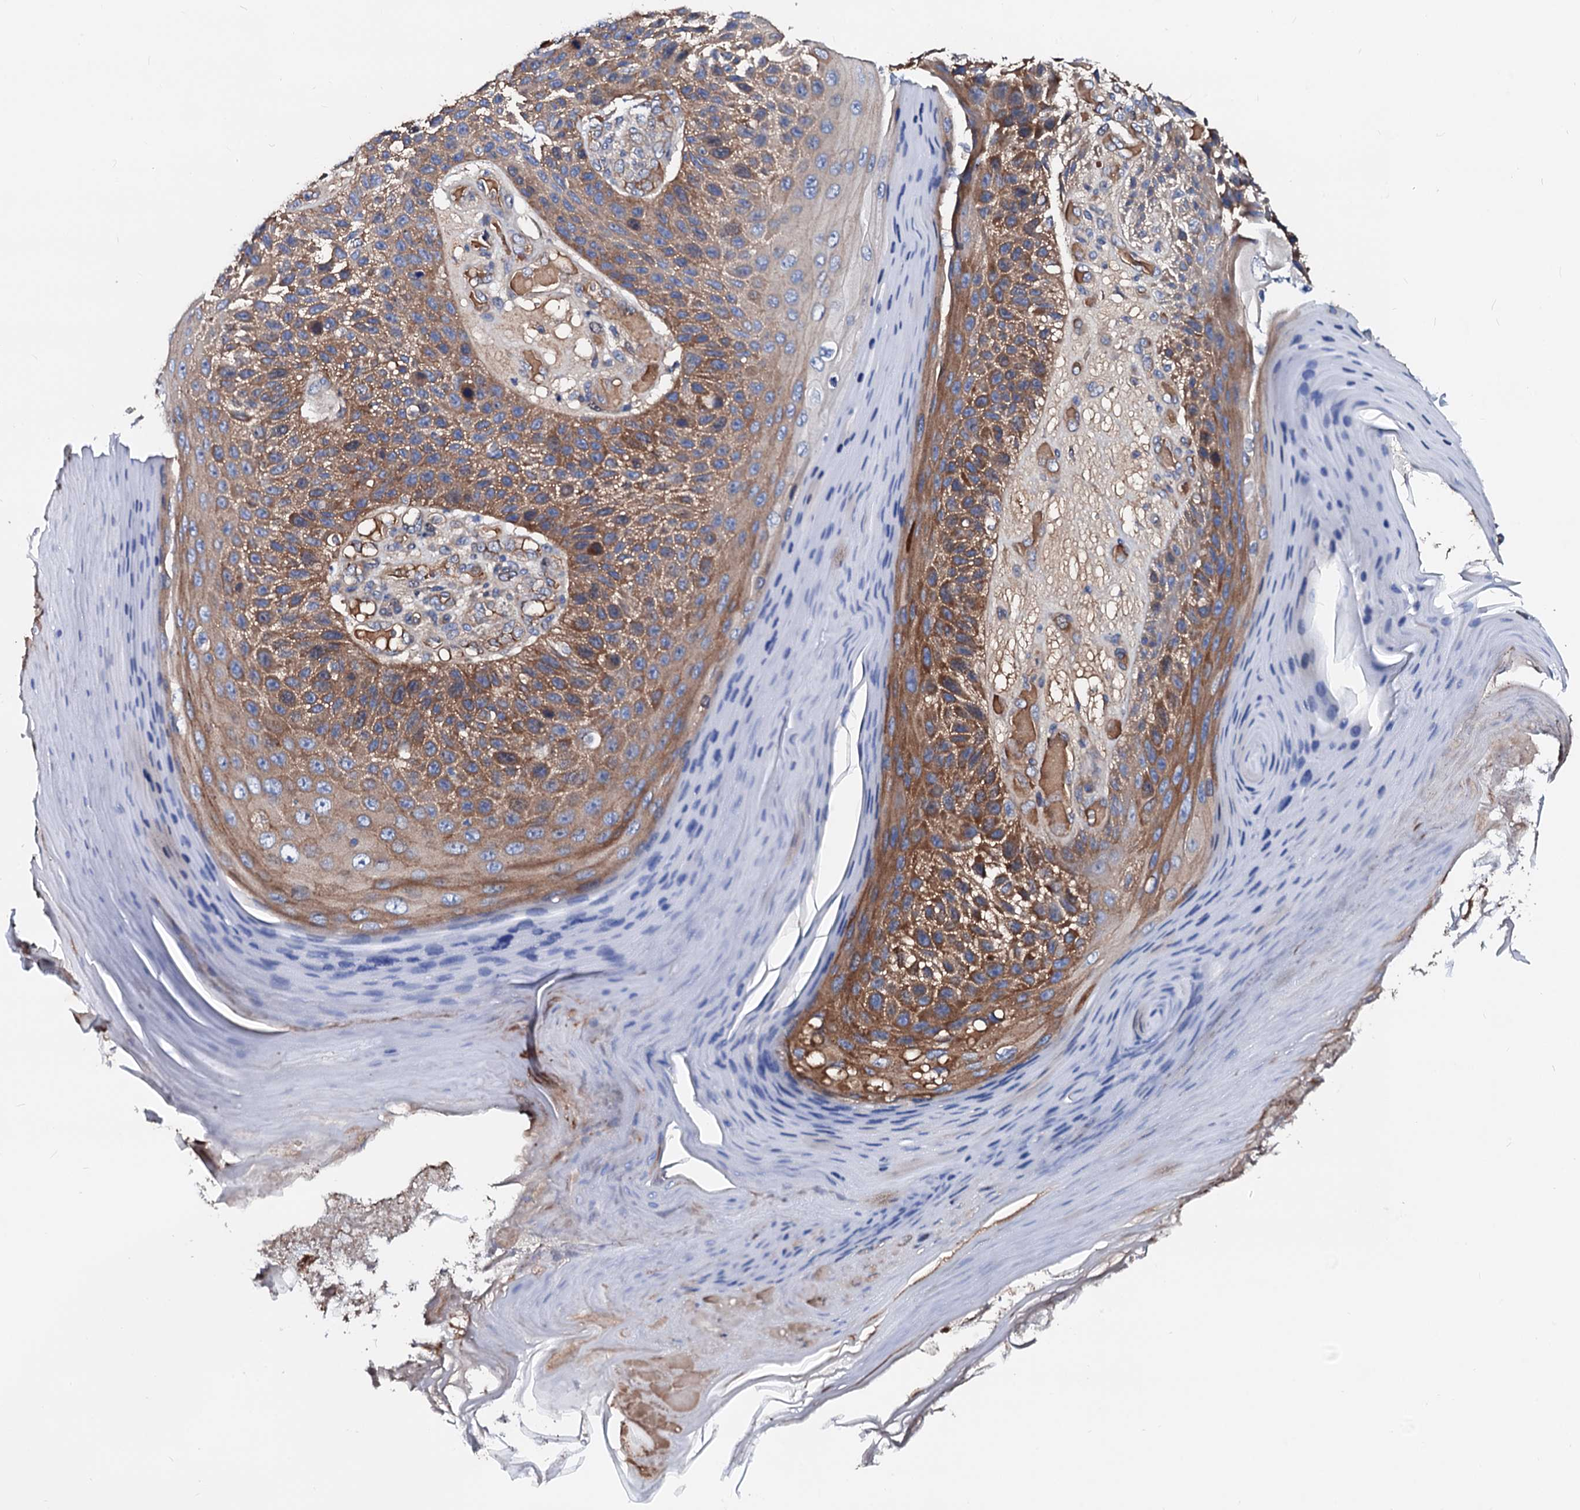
{"staining": {"intensity": "moderate", "quantity": ">75%", "location": "cytoplasmic/membranous"}, "tissue": "skin cancer", "cell_type": "Tumor cells", "image_type": "cancer", "snomed": [{"axis": "morphology", "description": "Squamous cell carcinoma, NOS"}, {"axis": "topography", "description": "Skin"}], "caption": "Immunohistochemistry of skin cancer reveals medium levels of moderate cytoplasmic/membranous expression in about >75% of tumor cells. (brown staining indicates protein expression, while blue staining denotes nuclei).", "gene": "CSKMT", "patient": {"sex": "female", "age": 88}}